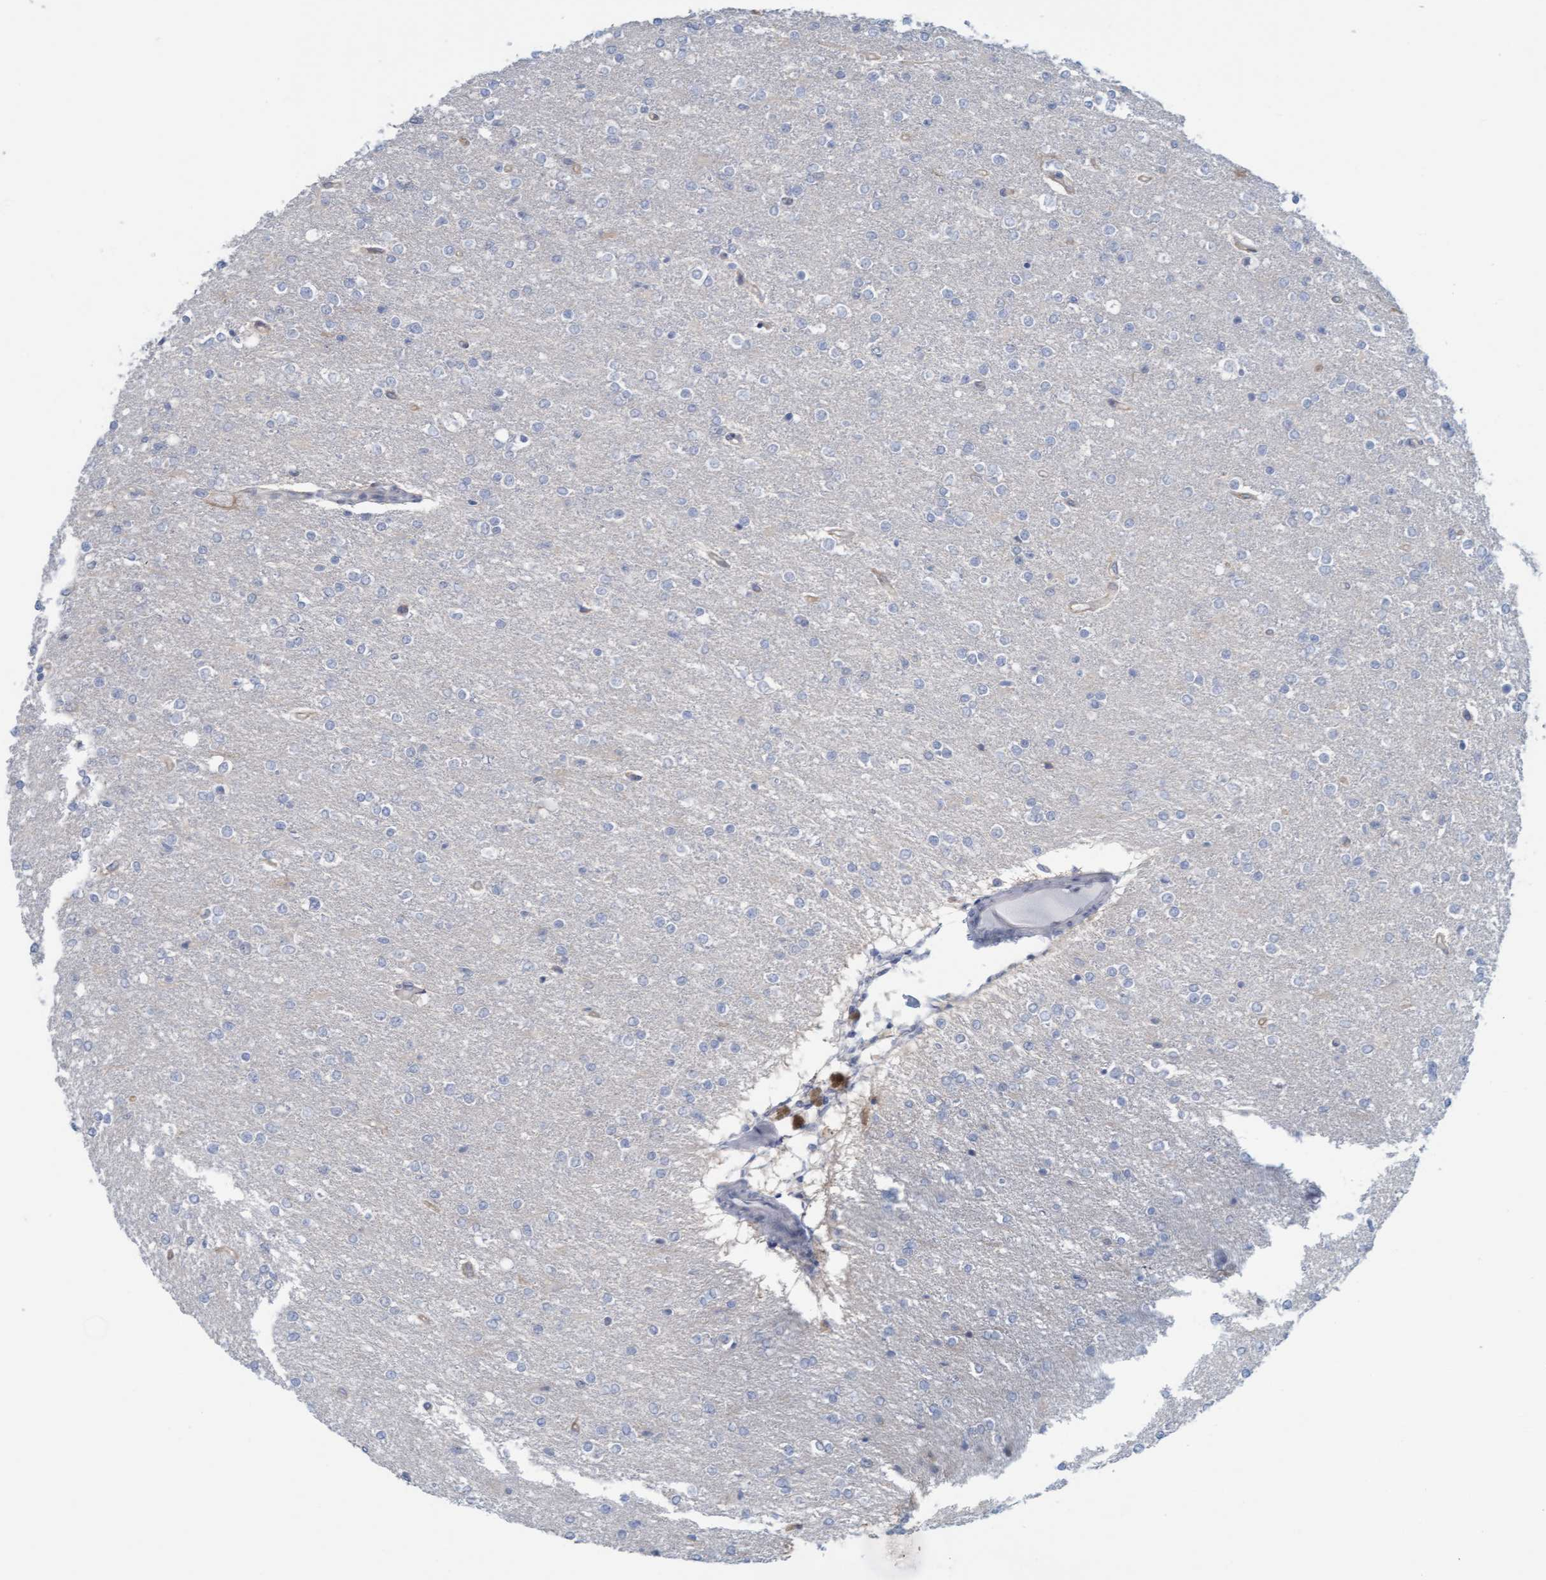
{"staining": {"intensity": "negative", "quantity": "none", "location": "none"}, "tissue": "glioma", "cell_type": "Tumor cells", "image_type": "cancer", "snomed": [{"axis": "morphology", "description": "Glioma, malignant, High grade"}, {"axis": "topography", "description": "Cerebral cortex"}], "caption": "Photomicrograph shows no protein positivity in tumor cells of glioma tissue.", "gene": "CPA3", "patient": {"sex": "male", "age": 76}}